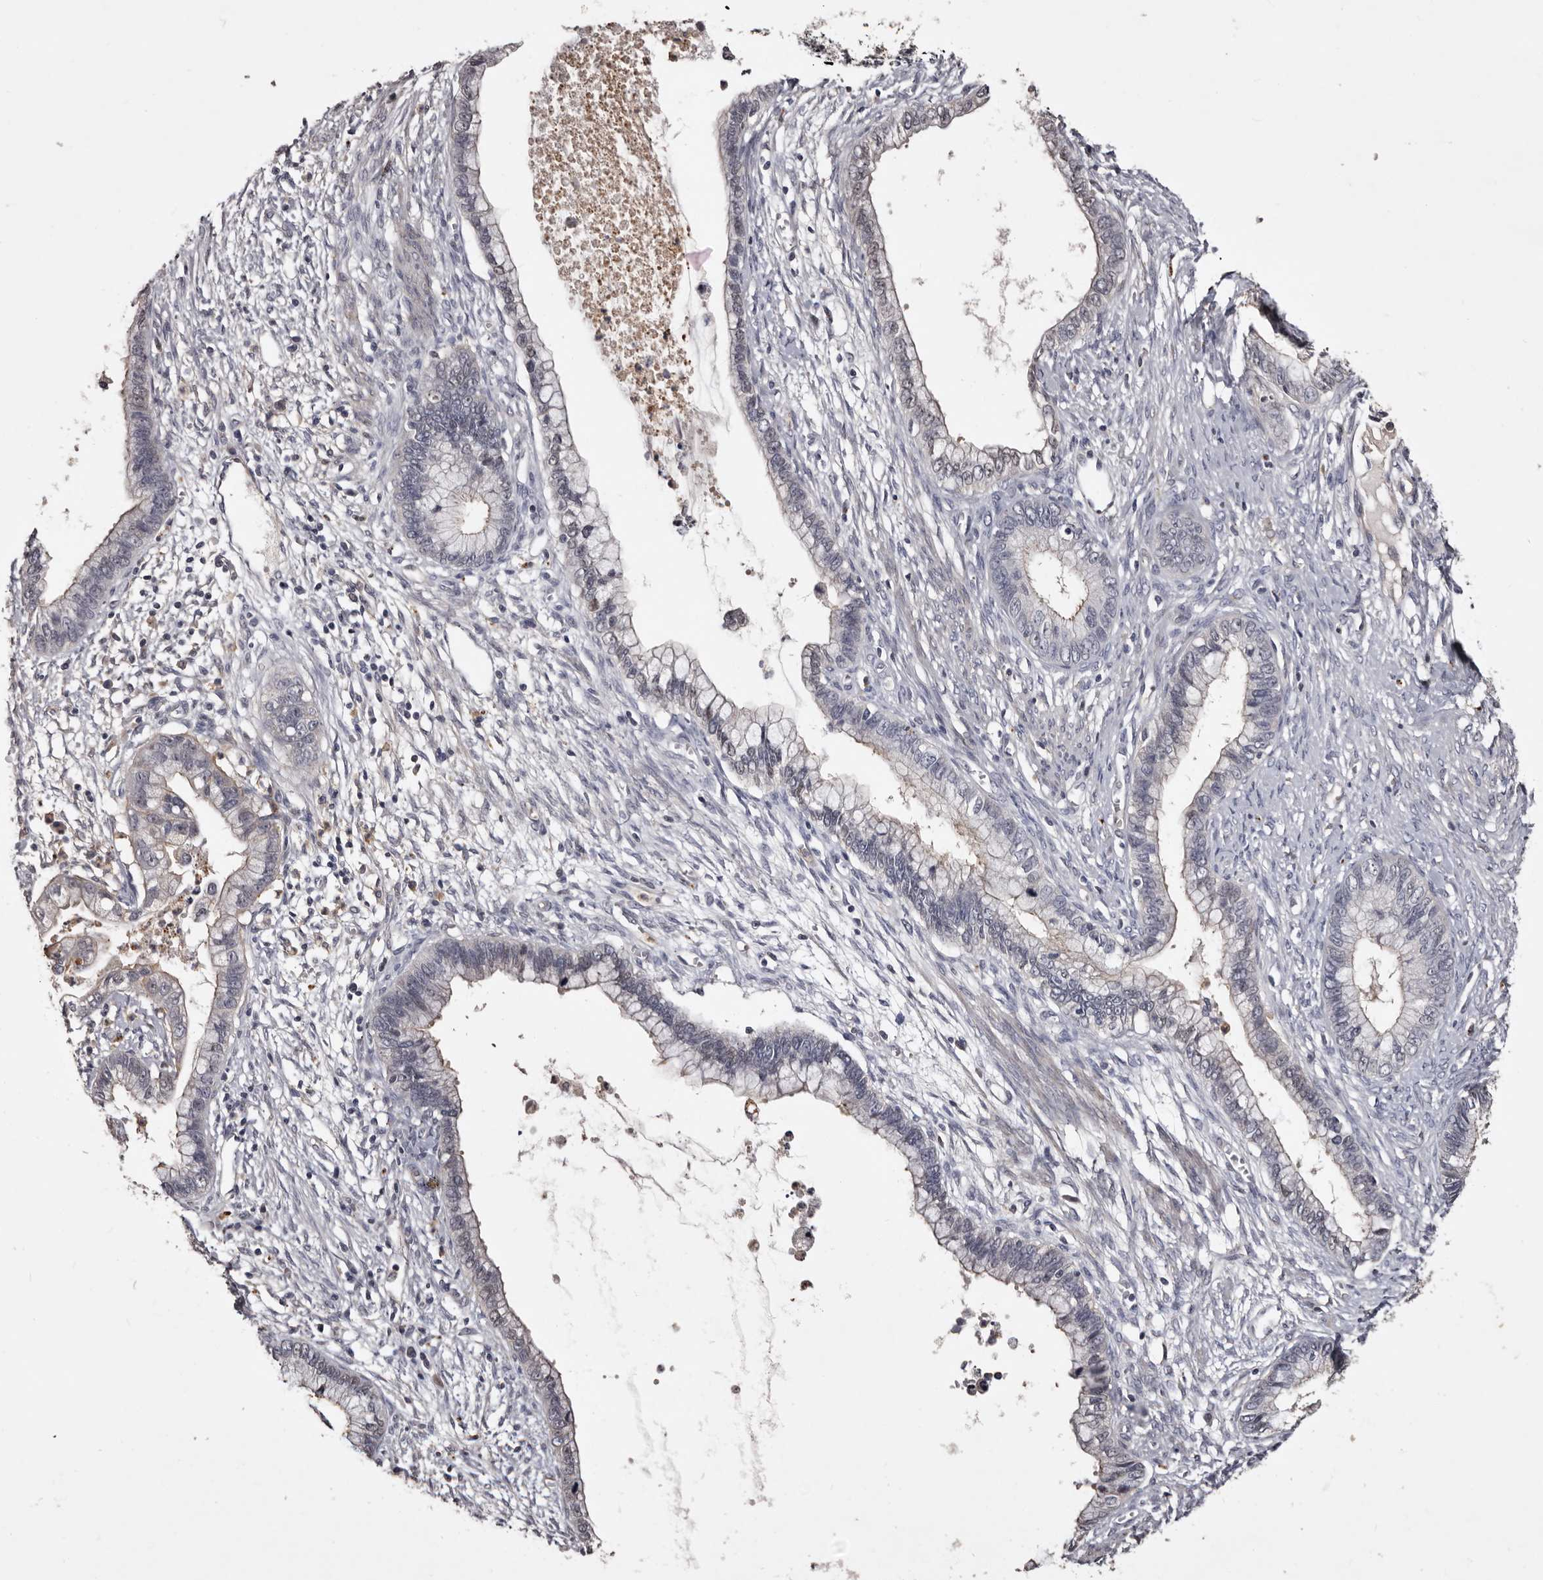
{"staining": {"intensity": "negative", "quantity": "none", "location": "none"}, "tissue": "cervical cancer", "cell_type": "Tumor cells", "image_type": "cancer", "snomed": [{"axis": "morphology", "description": "Adenocarcinoma, NOS"}, {"axis": "topography", "description": "Cervix"}], "caption": "This is a micrograph of immunohistochemistry (IHC) staining of cervical cancer (adenocarcinoma), which shows no expression in tumor cells.", "gene": "SLC10A4", "patient": {"sex": "female", "age": 44}}